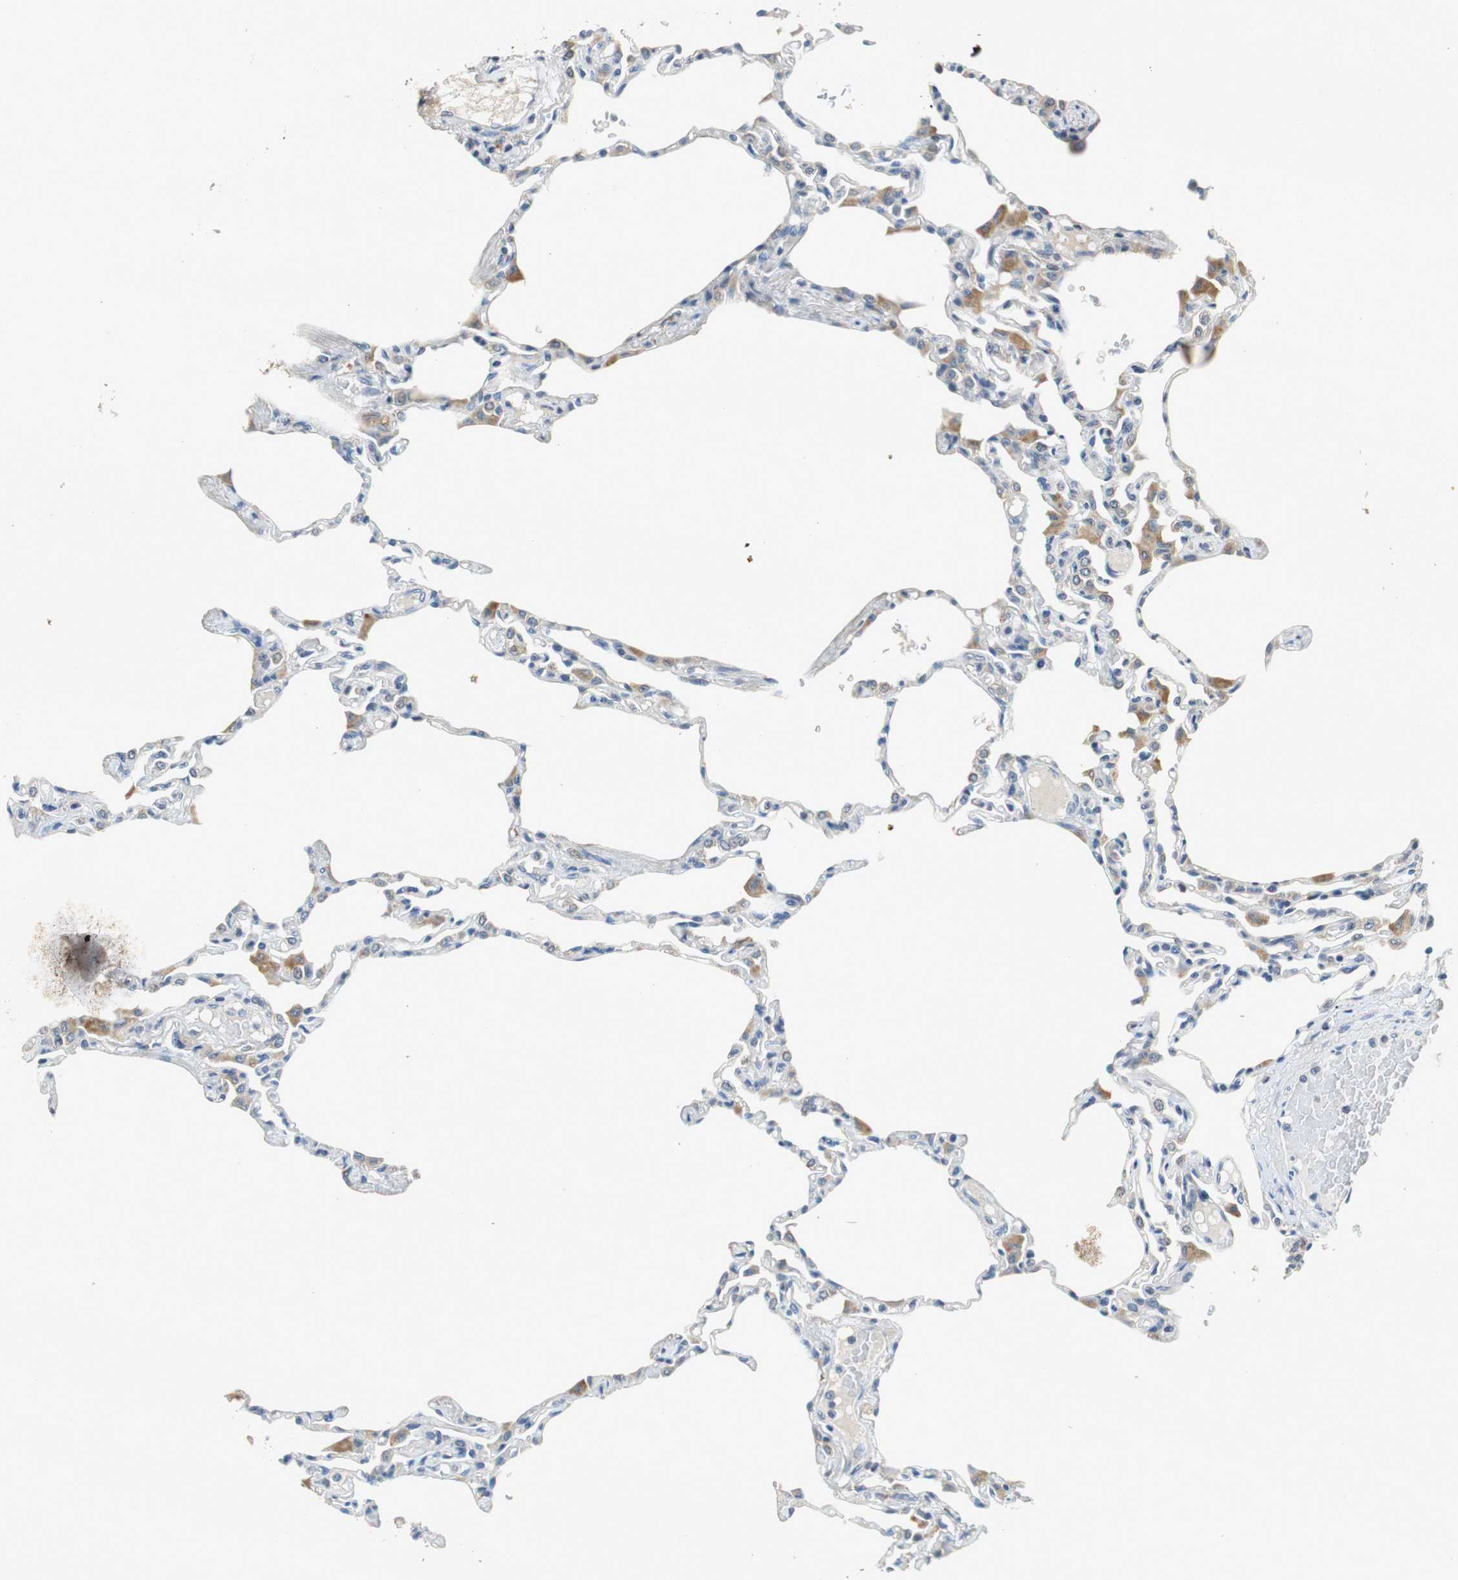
{"staining": {"intensity": "negative", "quantity": "none", "location": "none"}, "tissue": "lung", "cell_type": "Alveolar cells", "image_type": "normal", "snomed": [{"axis": "morphology", "description": "Normal tissue, NOS"}, {"axis": "topography", "description": "Lung"}], "caption": "IHC micrograph of benign lung stained for a protein (brown), which demonstrates no staining in alveolar cells.", "gene": "GLCCI1", "patient": {"sex": "female", "age": 49}}